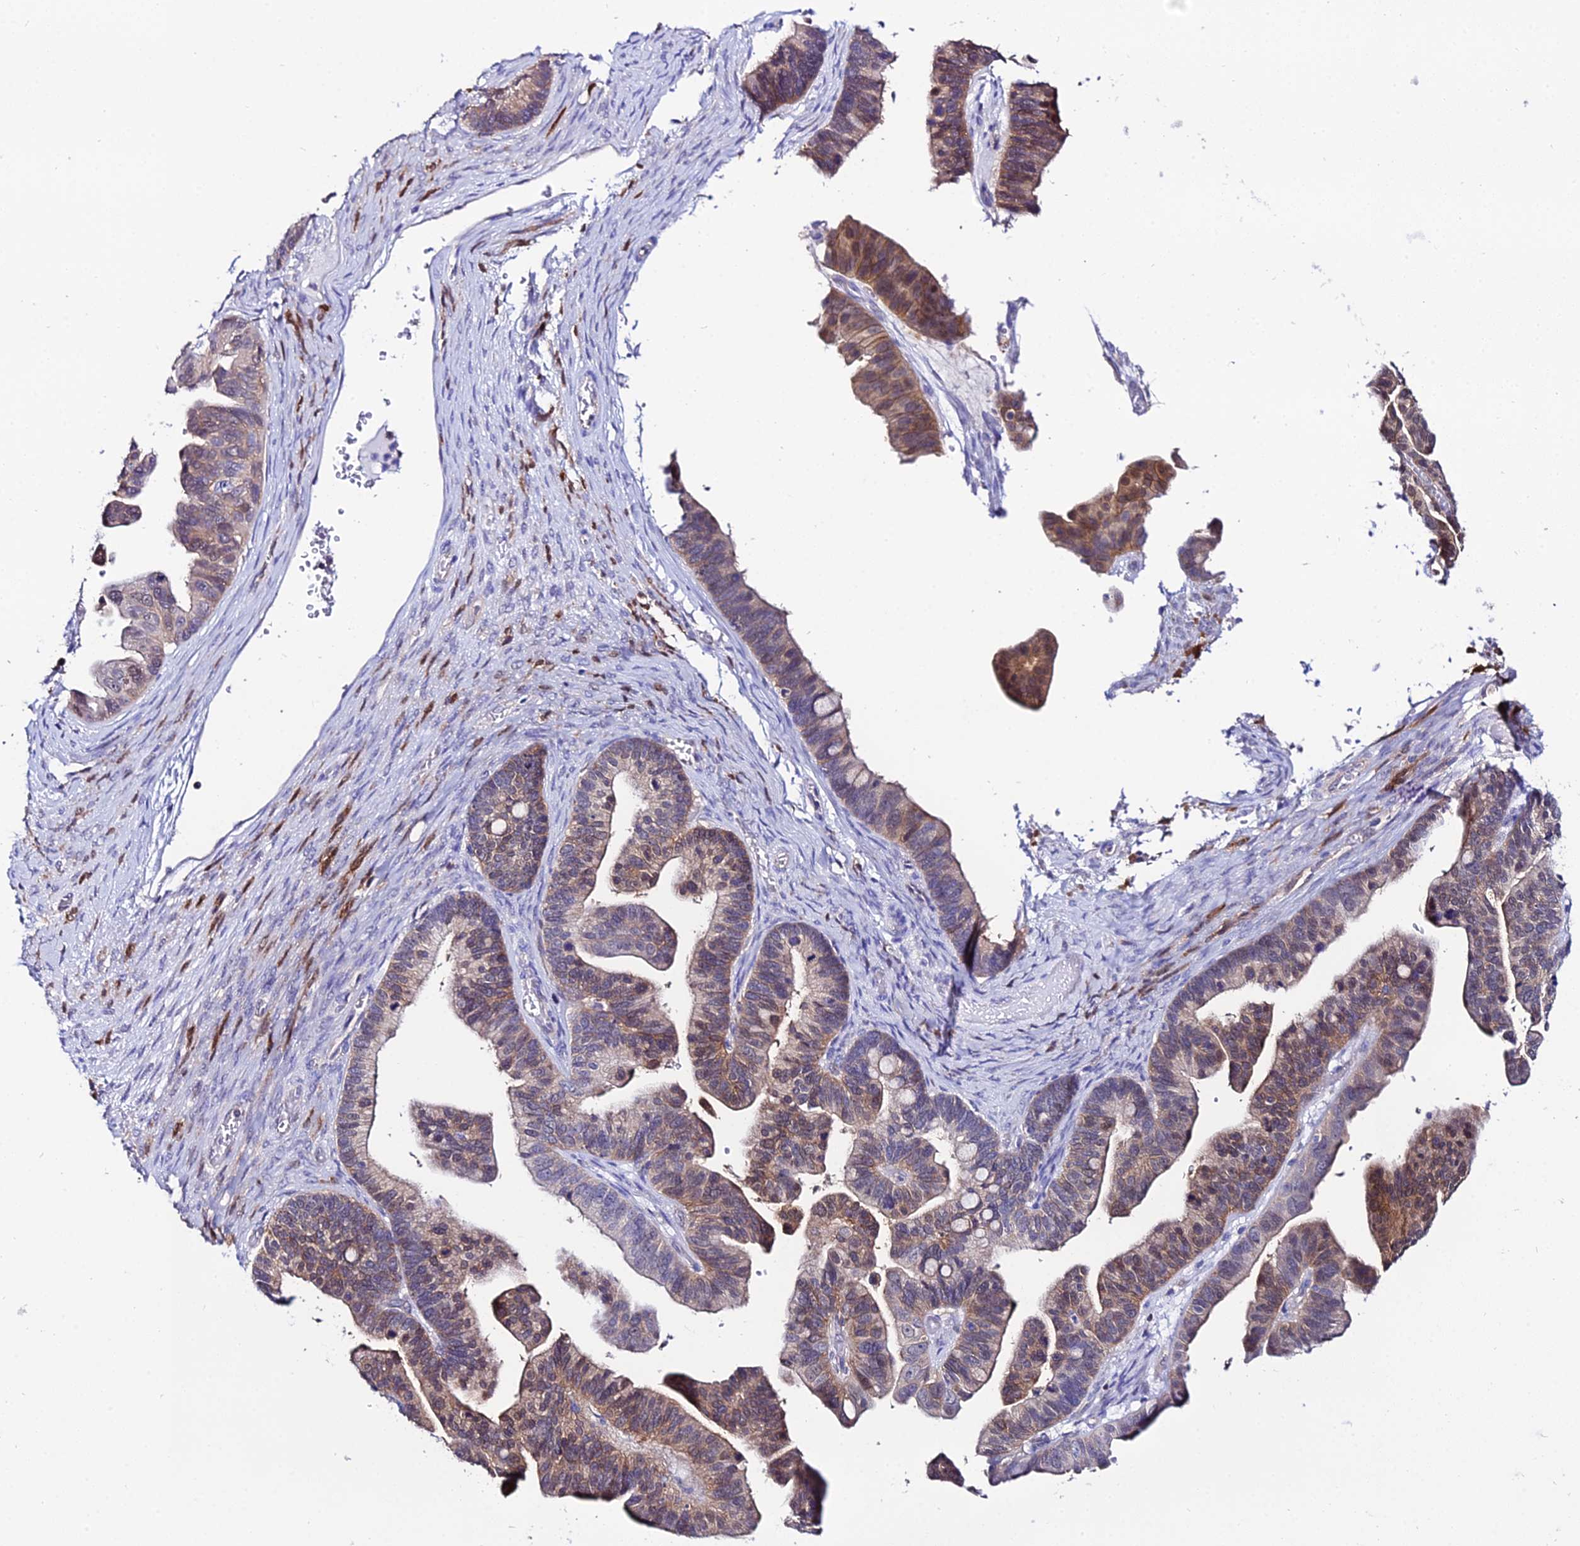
{"staining": {"intensity": "moderate", "quantity": "25%-75%", "location": "cytoplasmic/membranous"}, "tissue": "ovarian cancer", "cell_type": "Tumor cells", "image_type": "cancer", "snomed": [{"axis": "morphology", "description": "Cystadenocarcinoma, serous, NOS"}, {"axis": "topography", "description": "Ovary"}], "caption": "High-power microscopy captured an immunohistochemistry photomicrograph of ovarian cancer (serous cystadenocarcinoma), revealing moderate cytoplasmic/membranous positivity in approximately 25%-75% of tumor cells.", "gene": "S100A16", "patient": {"sex": "female", "age": 56}}